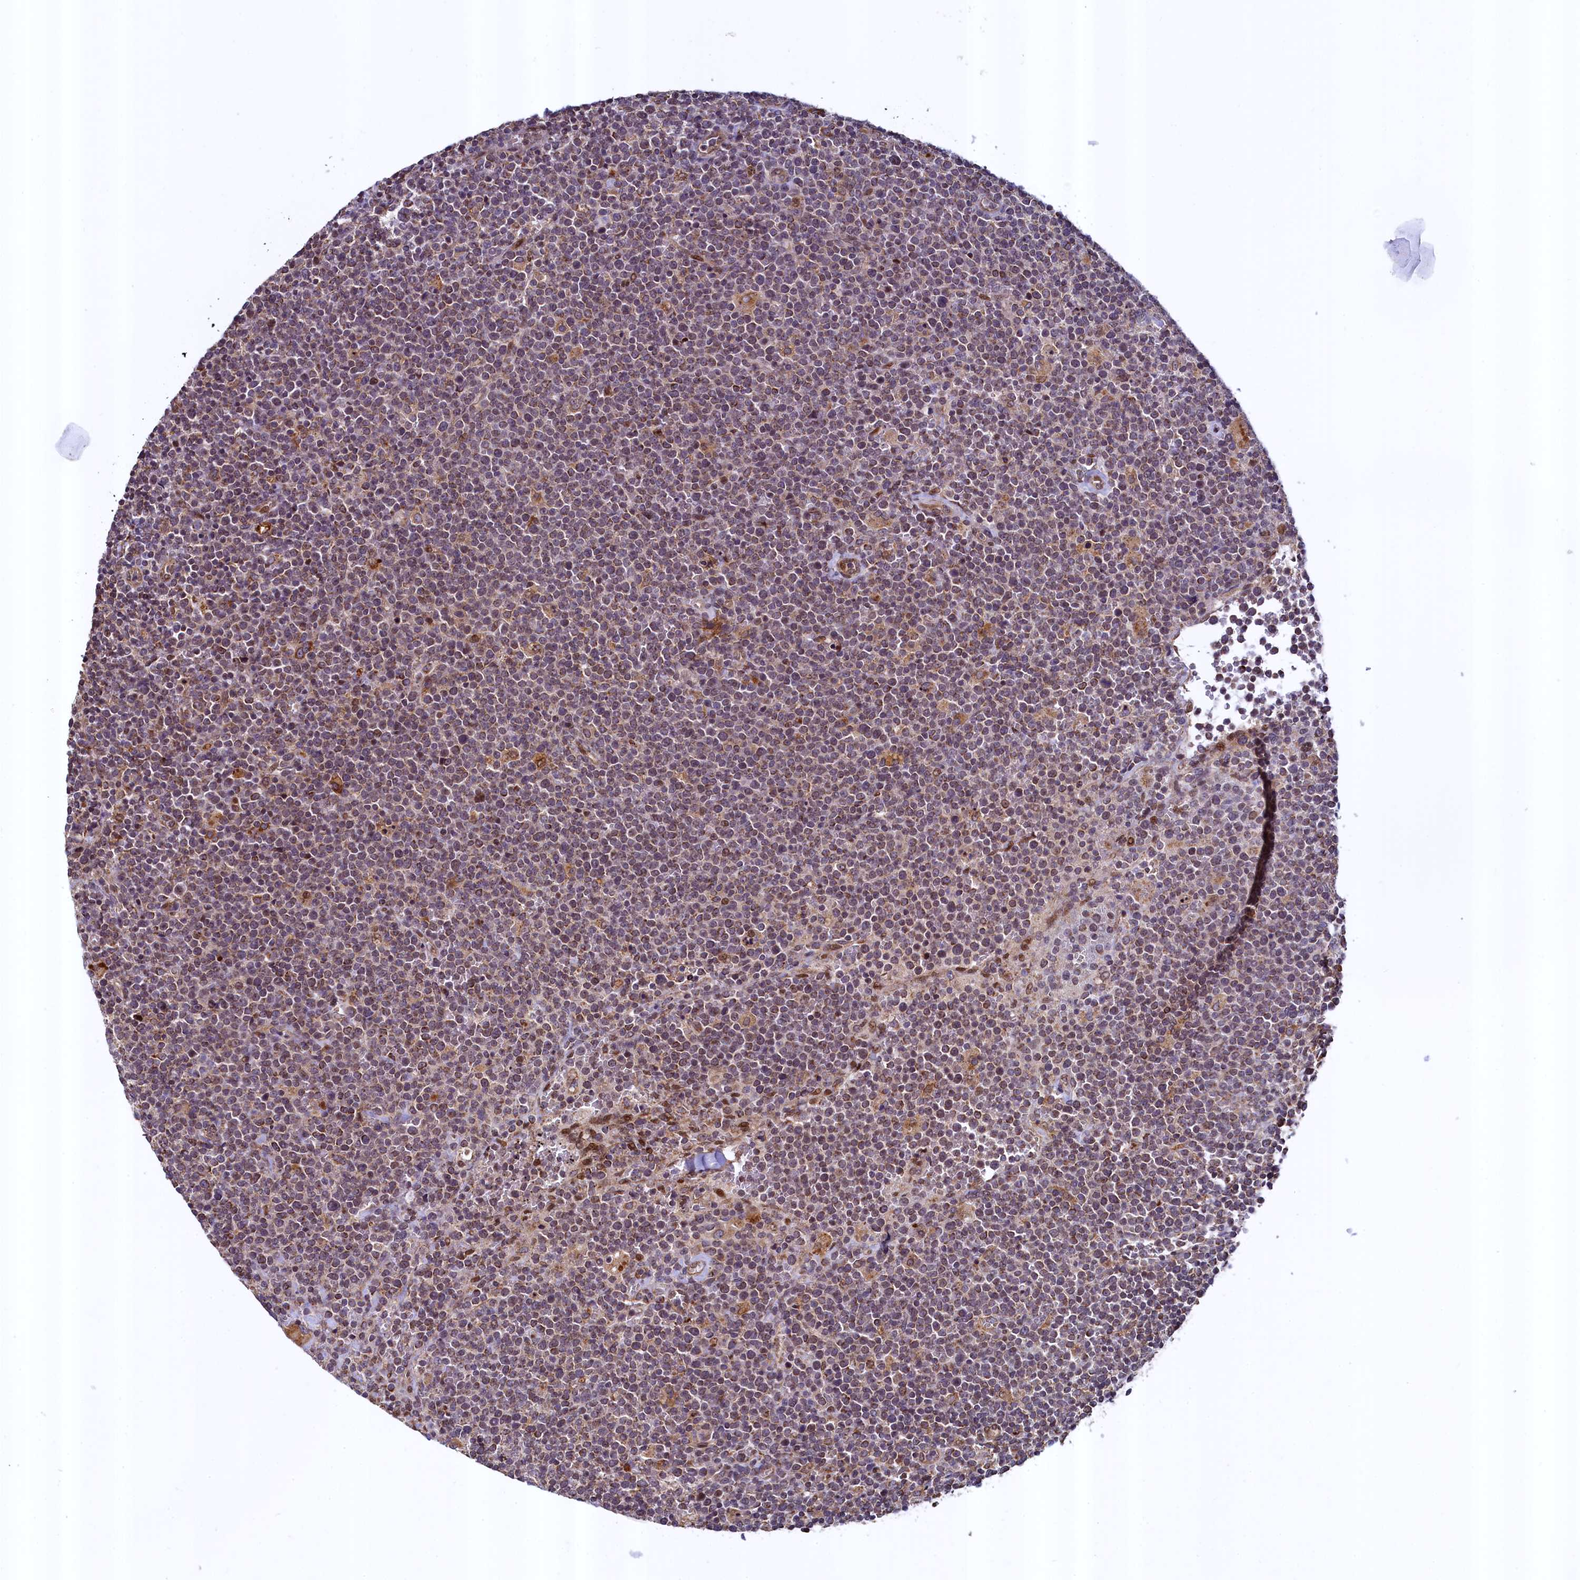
{"staining": {"intensity": "moderate", "quantity": "25%-75%", "location": "cytoplasmic/membranous"}, "tissue": "lymphoma", "cell_type": "Tumor cells", "image_type": "cancer", "snomed": [{"axis": "morphology", "description": "Malignant lymphoma, non-Hodgkin's type, High grade"}, {"axis": "topography", "description": "Lymph node"}], "caption": "IHC (DAB (3,3'-diaminobenzidine)) staining of human lymphoma demonstrates moderate cytoplasmic/membranous protein staining in about 25%-75% of tumor cells.", "gene": "ZNF577", "patient": {"sex": "male", "age": 61}}